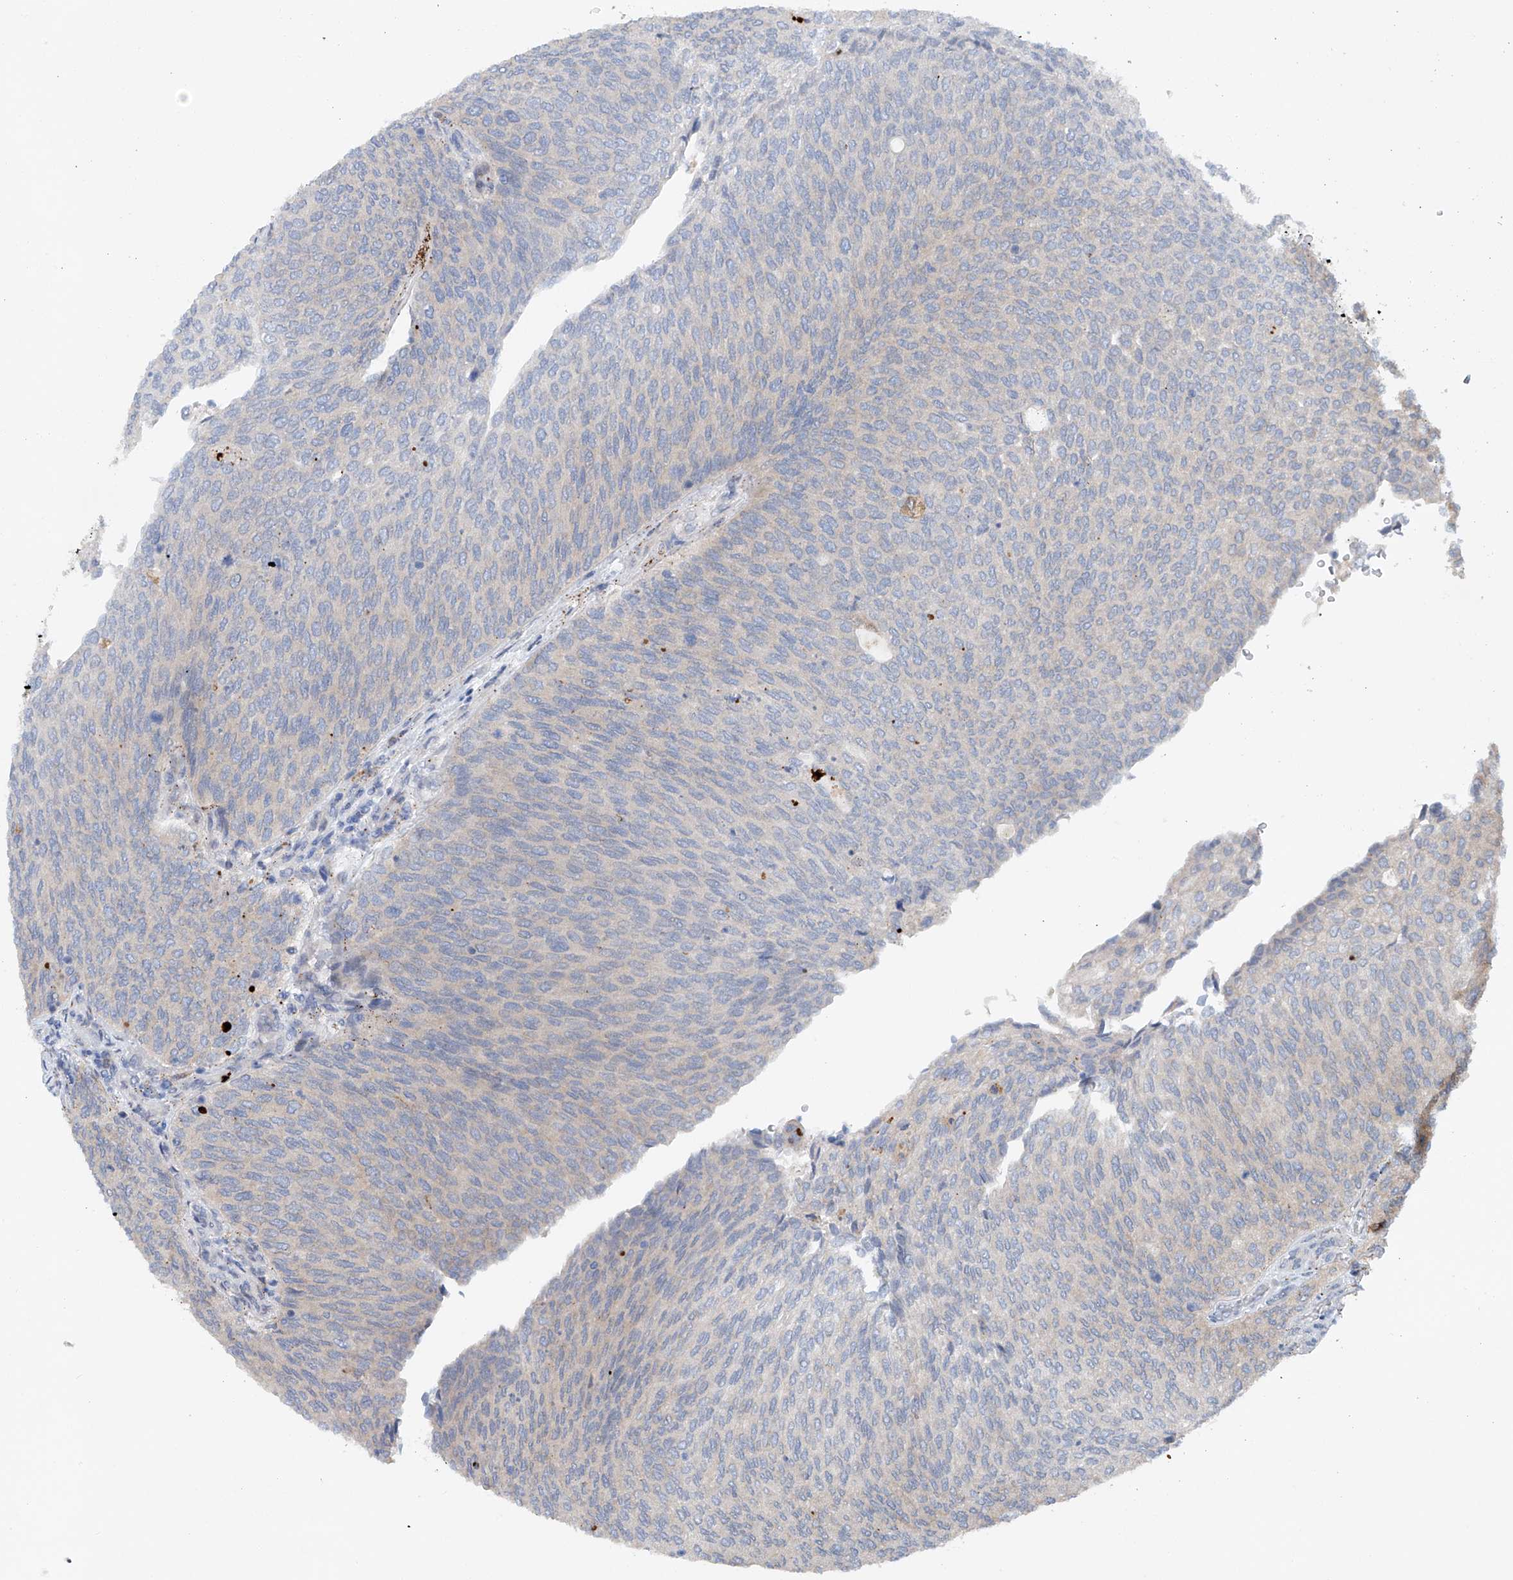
{"staining": {"intensity": "negative", "quantity": "none", "location": "none"}, "tissue": "urothelial cancer", "cell_type": "Tumor cells", "image_type": "cancer", "snomed": [{"axis": "morphology", "description": "Urothelial carcinoma, Low grade"}, {"axis": "topography", "description": "Urinary bladder"}], "caption": "Immunohistochemistry photomicrograph of neoplastic tissue: urothelial cancer stained with DAB (3,3'-diaminobenzidine) shows no significant protein expression in tumor cells. The staining was performed using DAB to visualize the protein expression in brown, while the nuclei were stained in blue with hematoxylin (Magnification: 20x).", "gene": "CEP85L", "patient": {"sex": "female", "age": 79}}